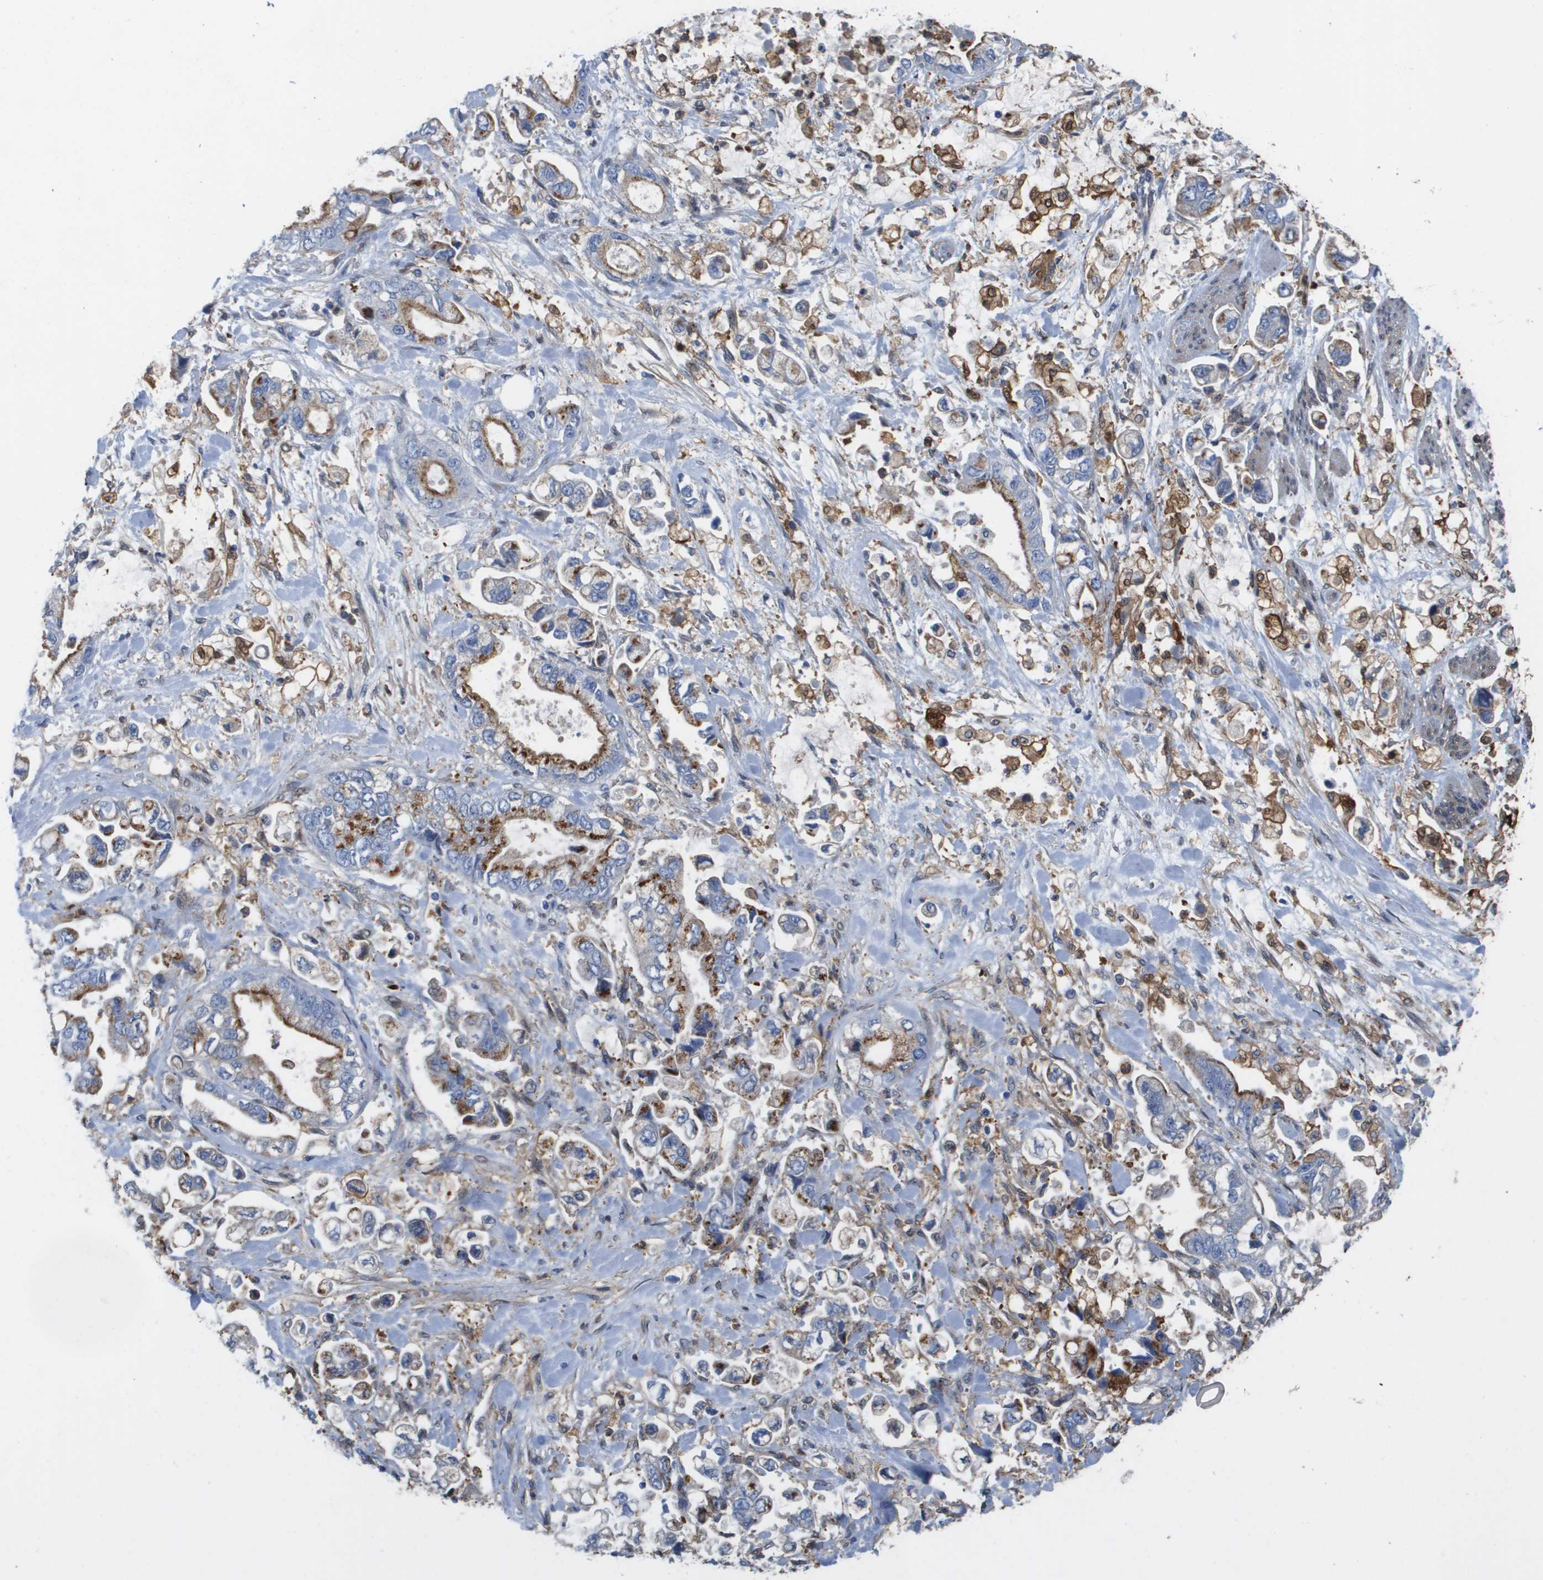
{"staining": {"intensity": "moderate", "quantity": "25%-75%", "location": "cytoplasmic/membranous"}, "tissue": "stomach cancer", "cell_type": "Tumor cells", "image_type": "cancer", "snomed": [{"axis": "morphology", "description": "Normal tissue, NOS"}, {"axis": "morphology", "description": "Adenocarcinoma, NOS"}, {"axis": "topography", "description": "Stomach"}], "caption": "Stomach cancer (adenocarcinoma) stained with DAB IHC shows medium levels of moderate cytoplasmic/membranous expression in about 25%-75% of tumor cells.", "gene": "SLC37A2", "patient": {"sex": "male", "age": 62}}